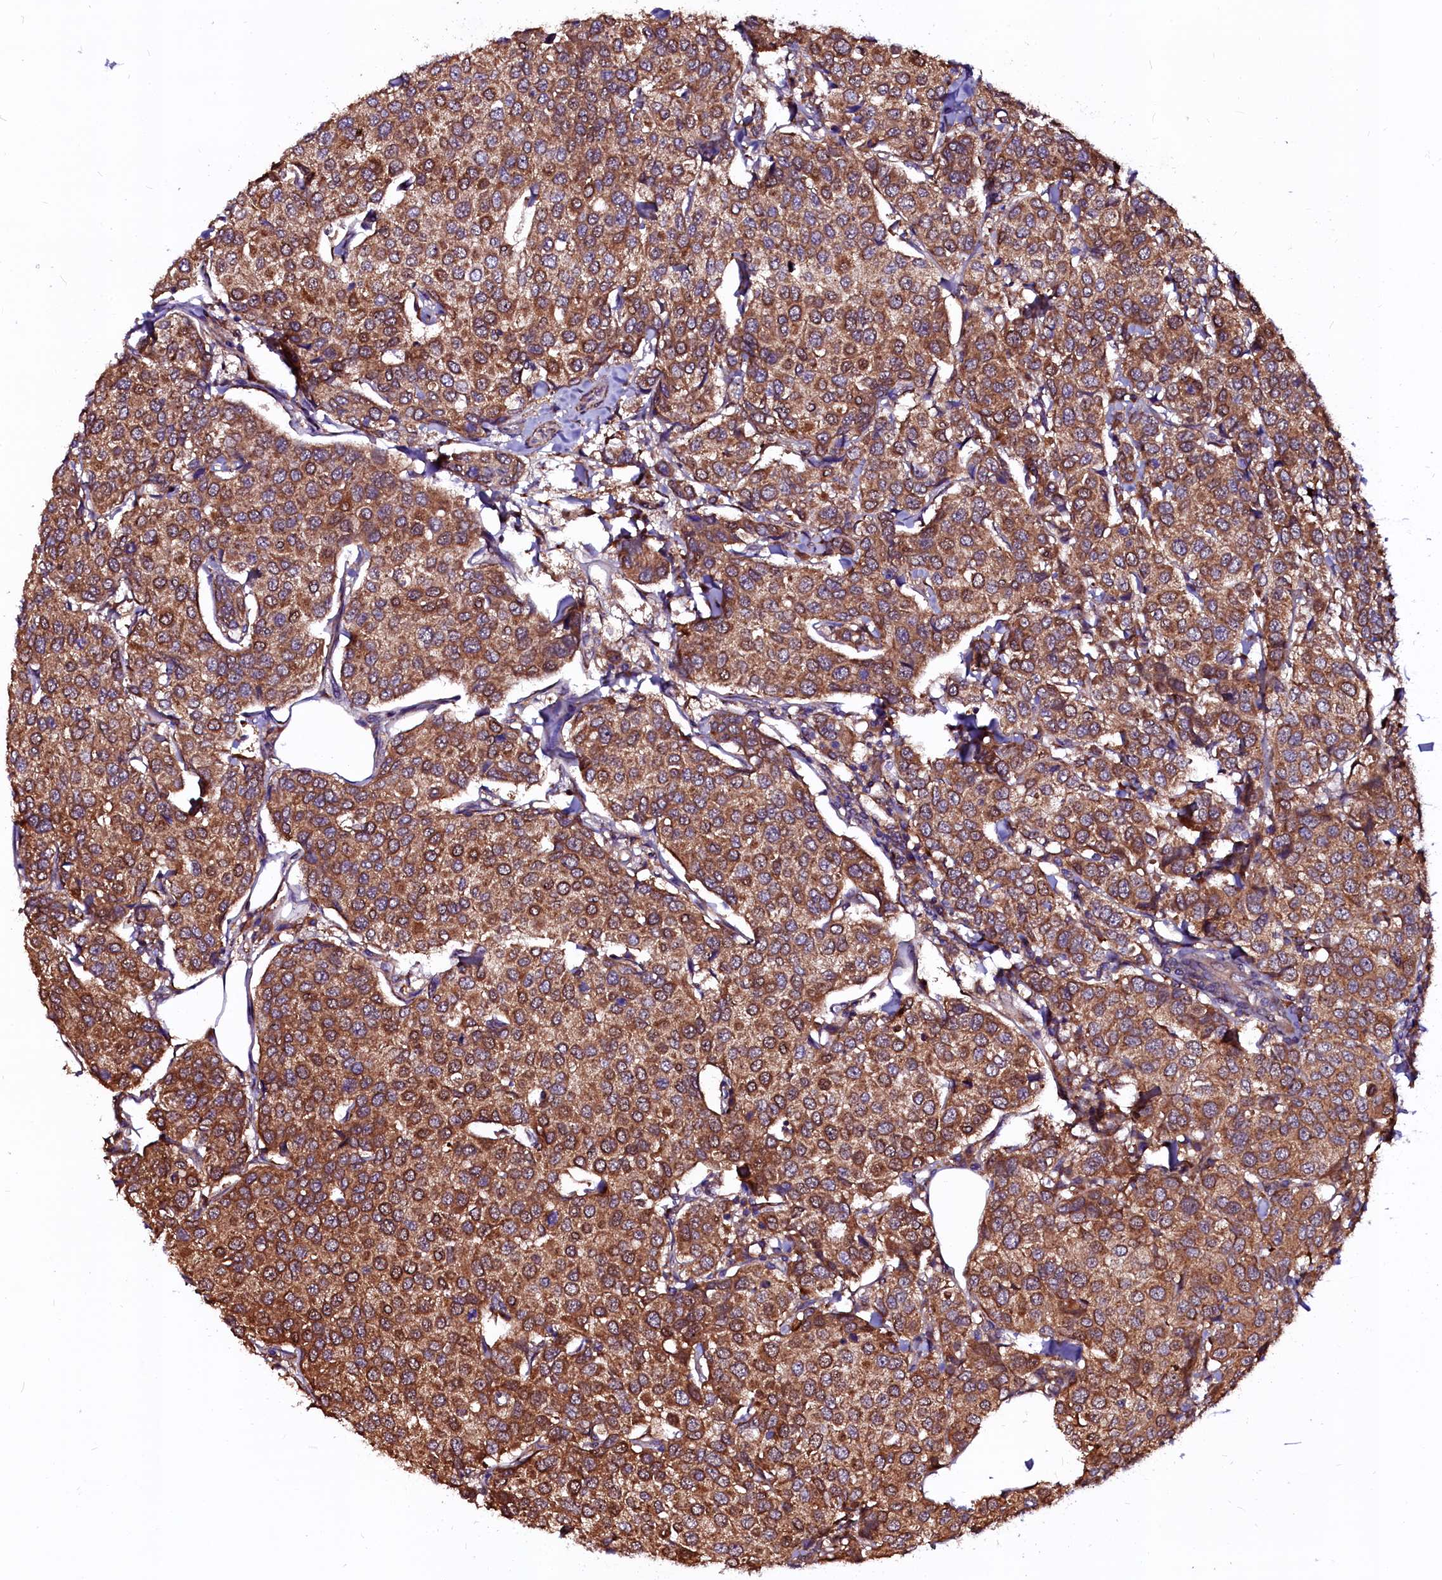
{"staining": {"intensity": "moderate", "quantity": ">75%", "location": "cytoplasmic/membranous,nuclear"}, "tissue": "breast cancer", "cell_type": "Tumor cells", "image_type": "cancer", "snomed": [{"axis": "morphology", "description": "Duct carcinoma"}, {"axis": "topography", "description": "Breast"}], "caption": "Tumor cells show moderate cytoplasmic/membranous and nuclear staining in approximately >75% of cells in breast cancer.", "gene": "N4BP1", "patient": {"sex": "female", "age": 55}}